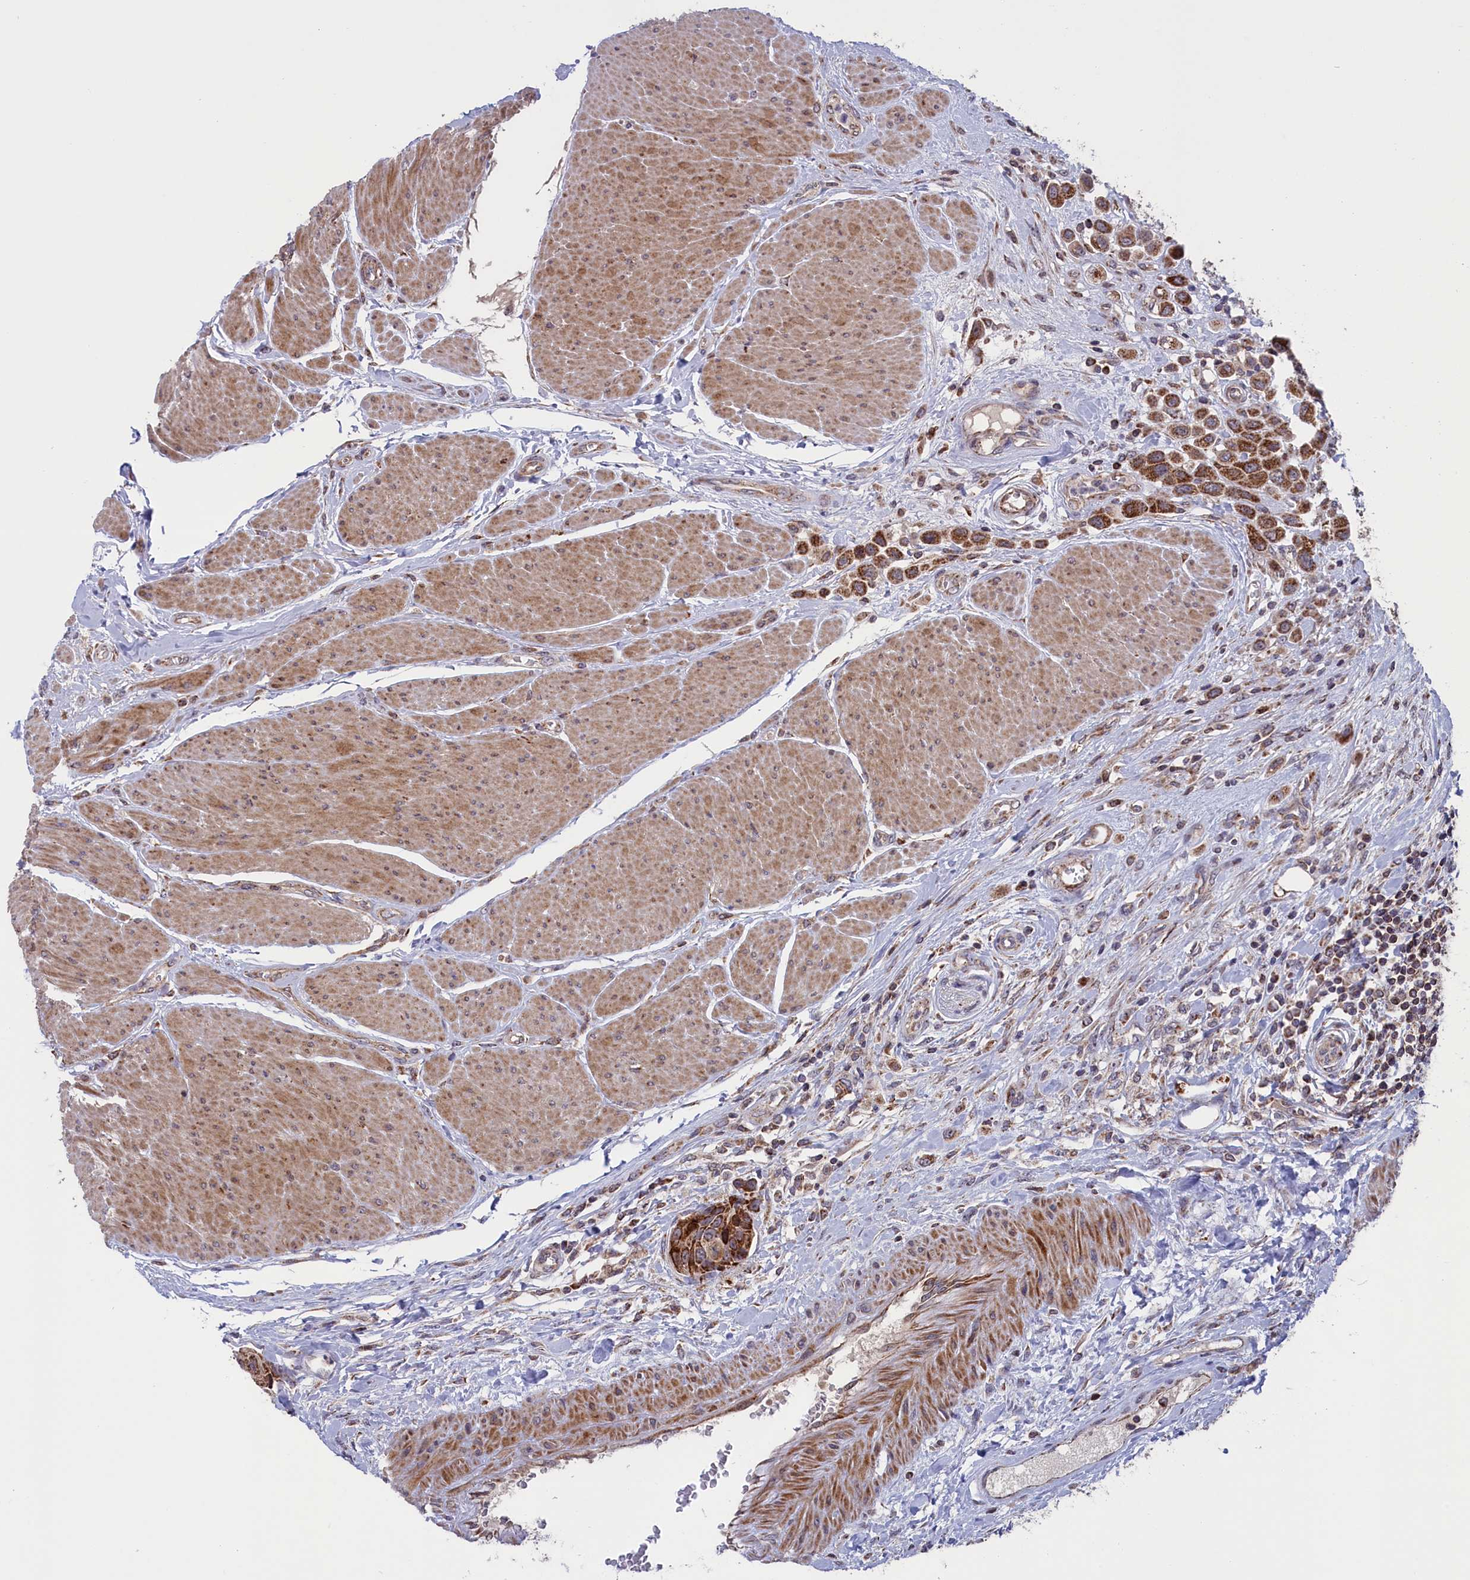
{"staining": {"intensity": "strong", "quantity": ">75%", "location": "cytoplasmic/membranous"}, "tissue": "urothelial cancer", "cell_type": "Tumor cells", "image_type": "cancer", "snomed": [{"axis": "morphology", "description": "Urothelial carcinoma, High grade"}, {"axis": "topography", "description": "Urinary bladder"}], "caption": "Immunohistochemical staining of human urothelial carcinoma (high-grade) exhibits strong cytoplasmic/membranous protein expression in approximately >75% of tumor cells.", "gene": "TIMM44", "patient": {"sex": "male", "age": 50}}